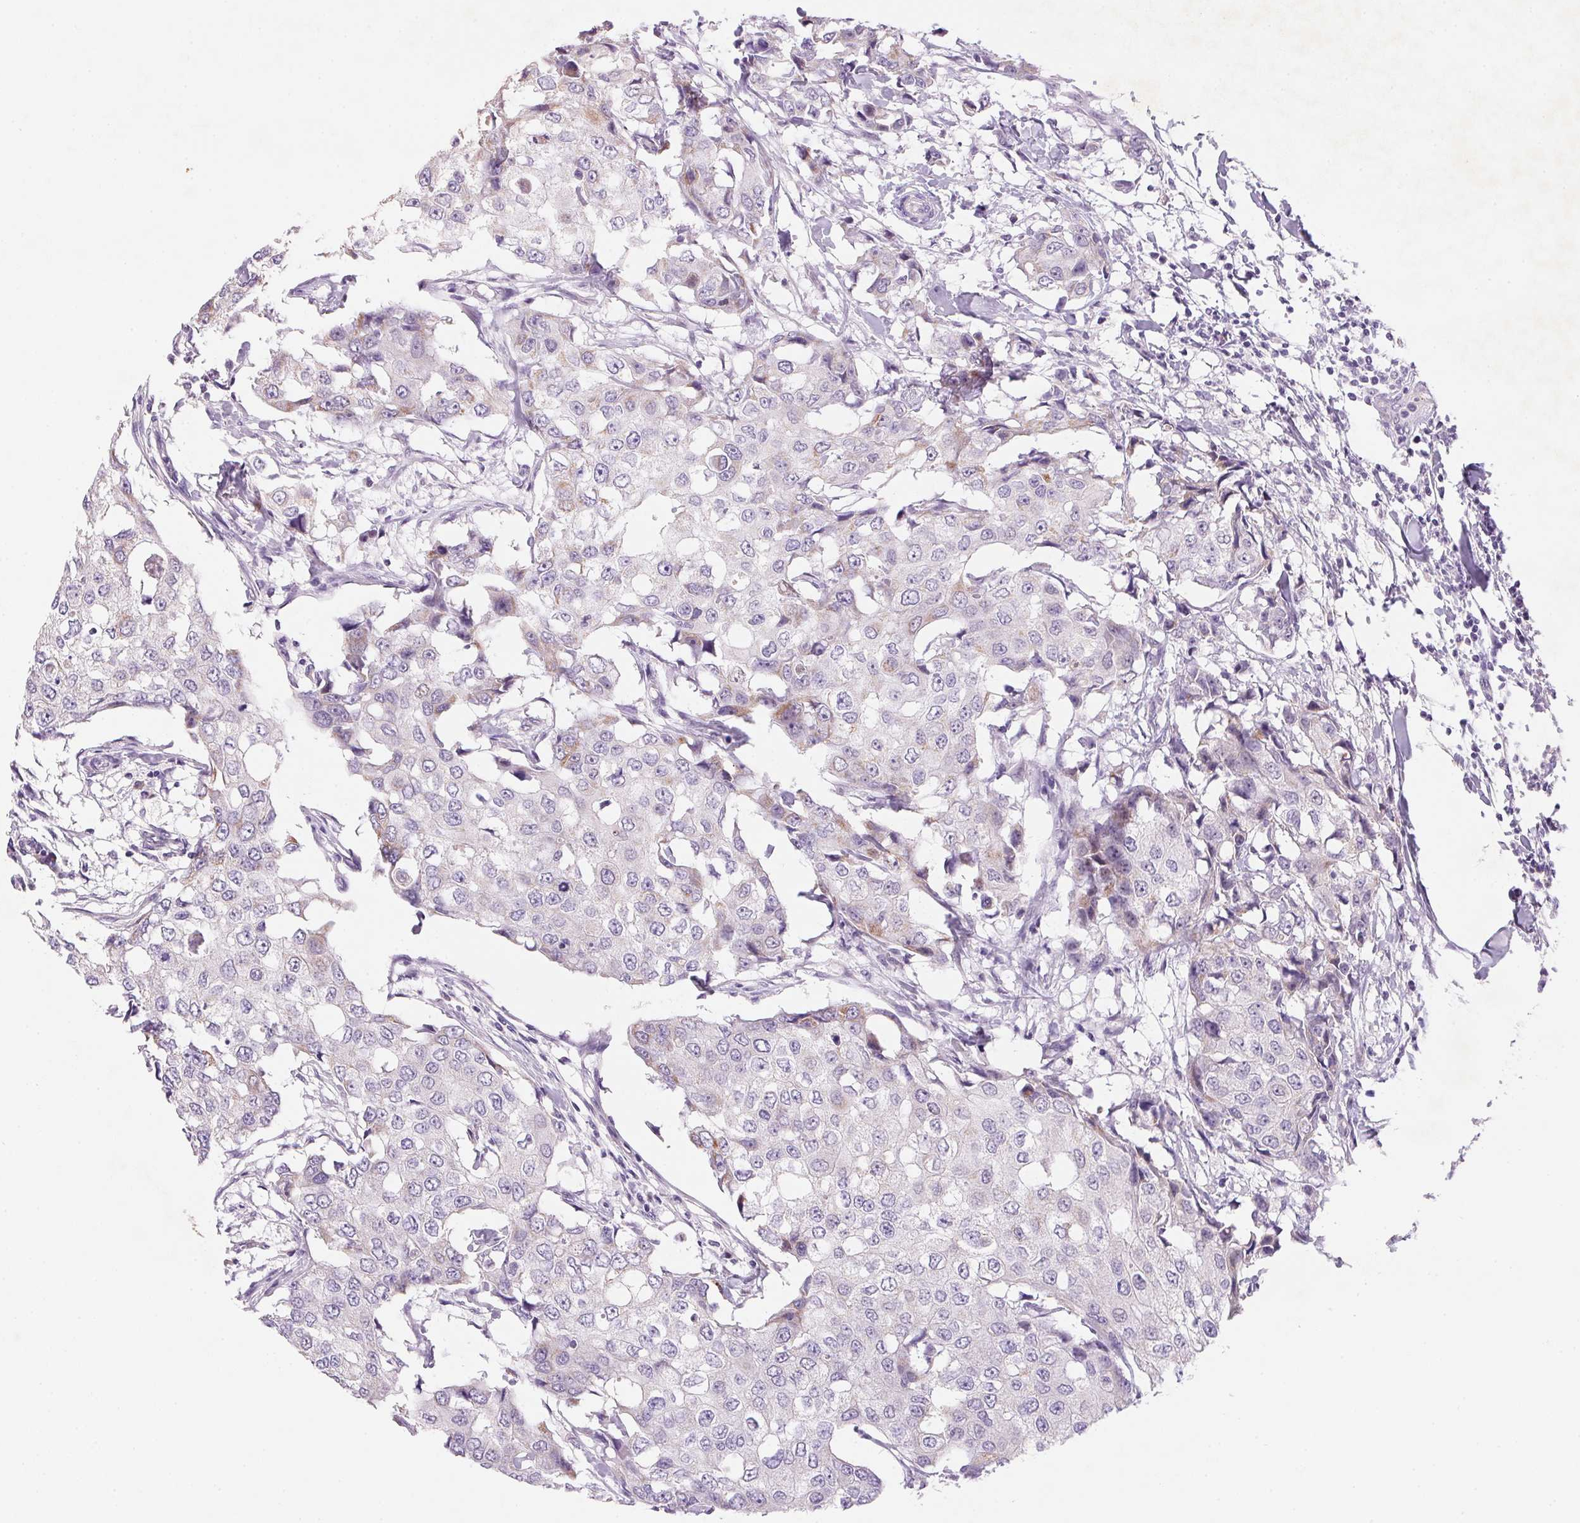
{"staining": {"intensity": "negative", "quantity": "none", "location": "none"}, "tissue": "breast cancer", "cell_type": "Tumor cells", "image_type": "cancer", "snomed": [{"axis": "morphology", "description": "Duct carcinoma"}, {"axis": "topography", "description": "Breast"}], "caption": "Micrograph shows no protein staining in tumor cells of intraductal carcinoma (breast) tissue.", "gene": "DPPA5", "patient": {"sex": "female", "age": 27}}